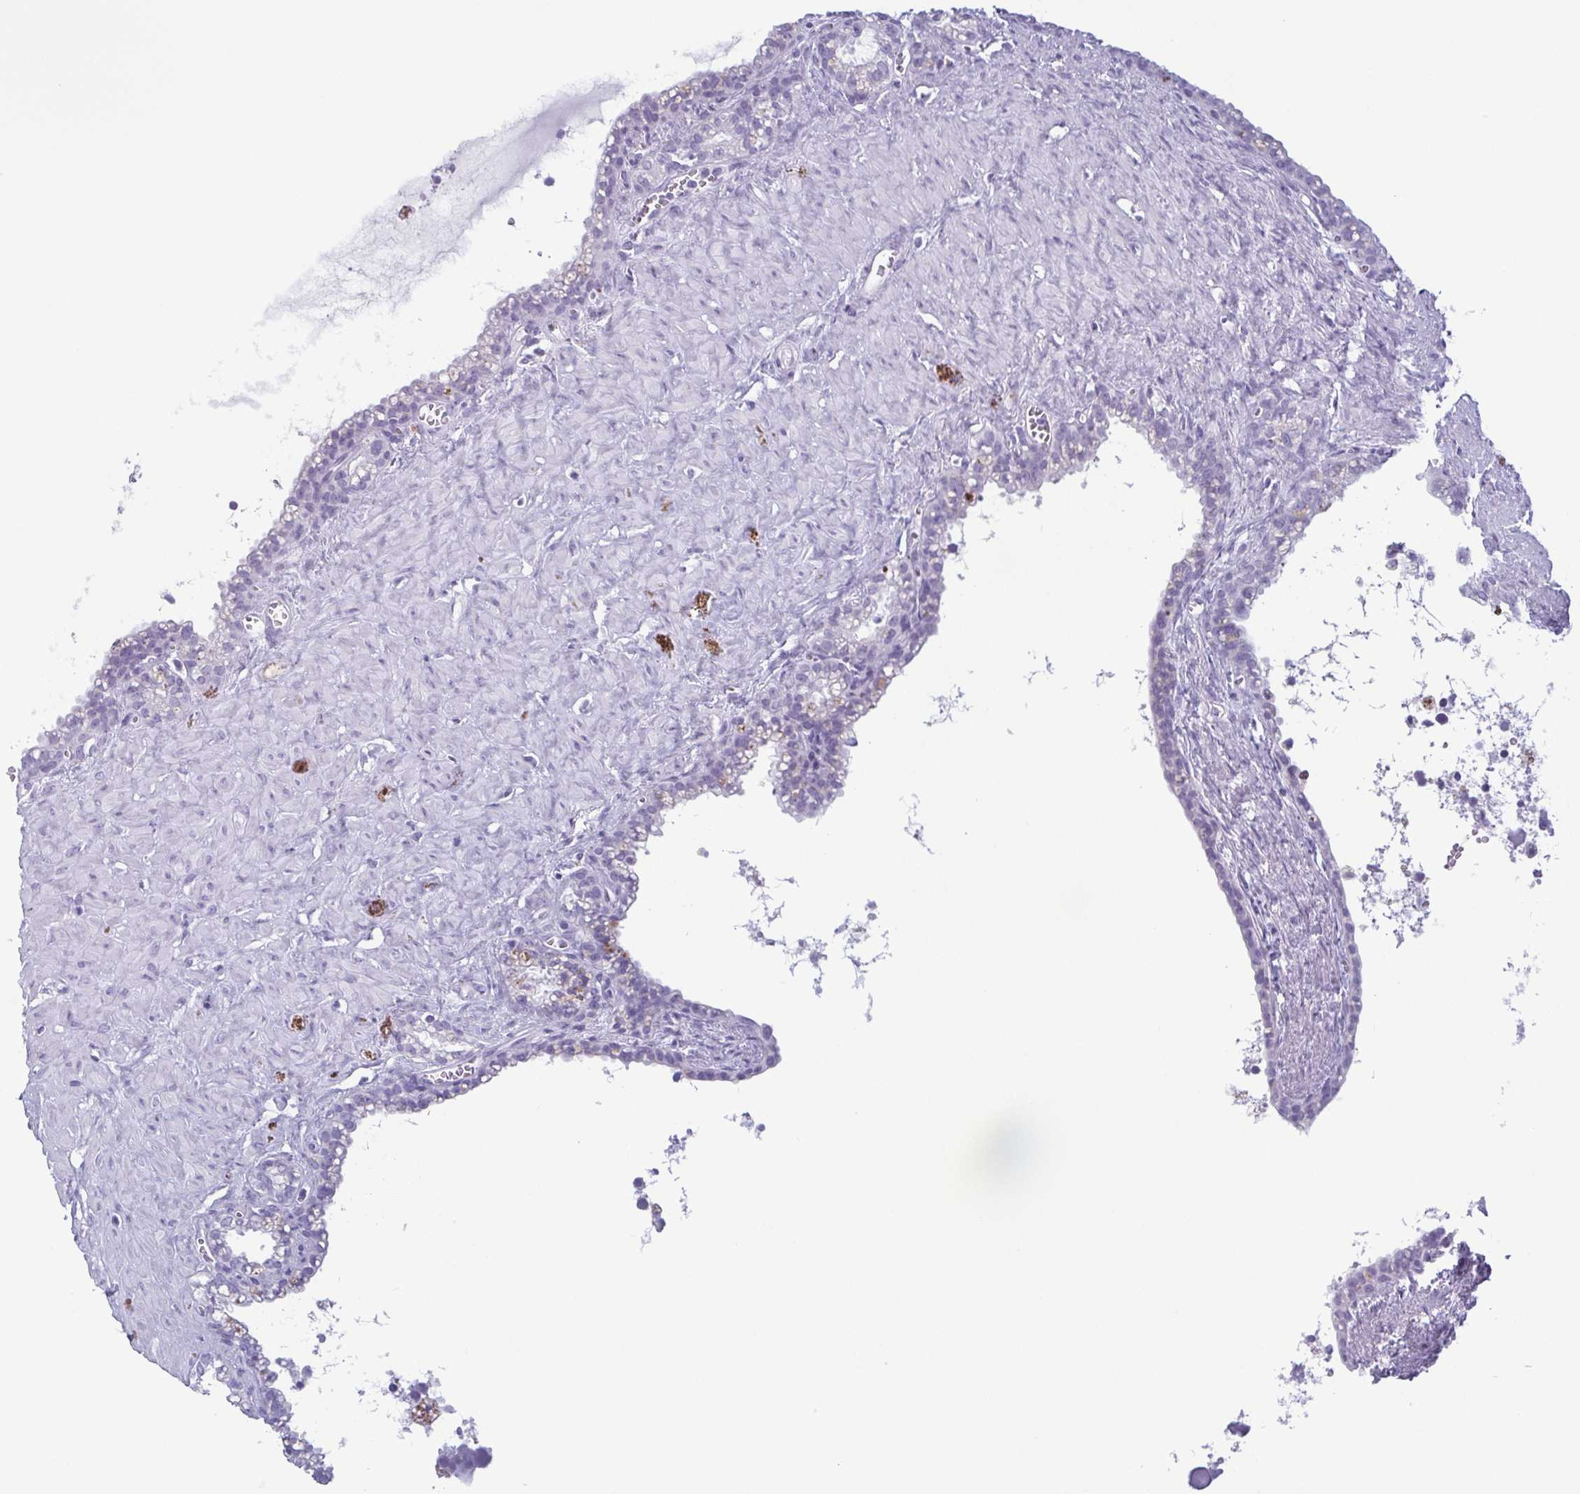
{"staining": {"intensity": "negative", "quantity": "none", "location": "none"}, "tissue": "seminal vesicle", "cell_type": "Glandular cells", "image_type": "normal", "snomed": [{"axis": "morphology", "description": "Normal tissue, NOS"}, {"axis": "topography", "description": "Seminal veicle"}], "caption": "An immunohistochemistry histopathology image of normal seminal vesicle is shown. There is no staining in glandular cells of seminal vesicle.", "gene": "KRT78", "patient": {"sex": "male", "age": 76}}